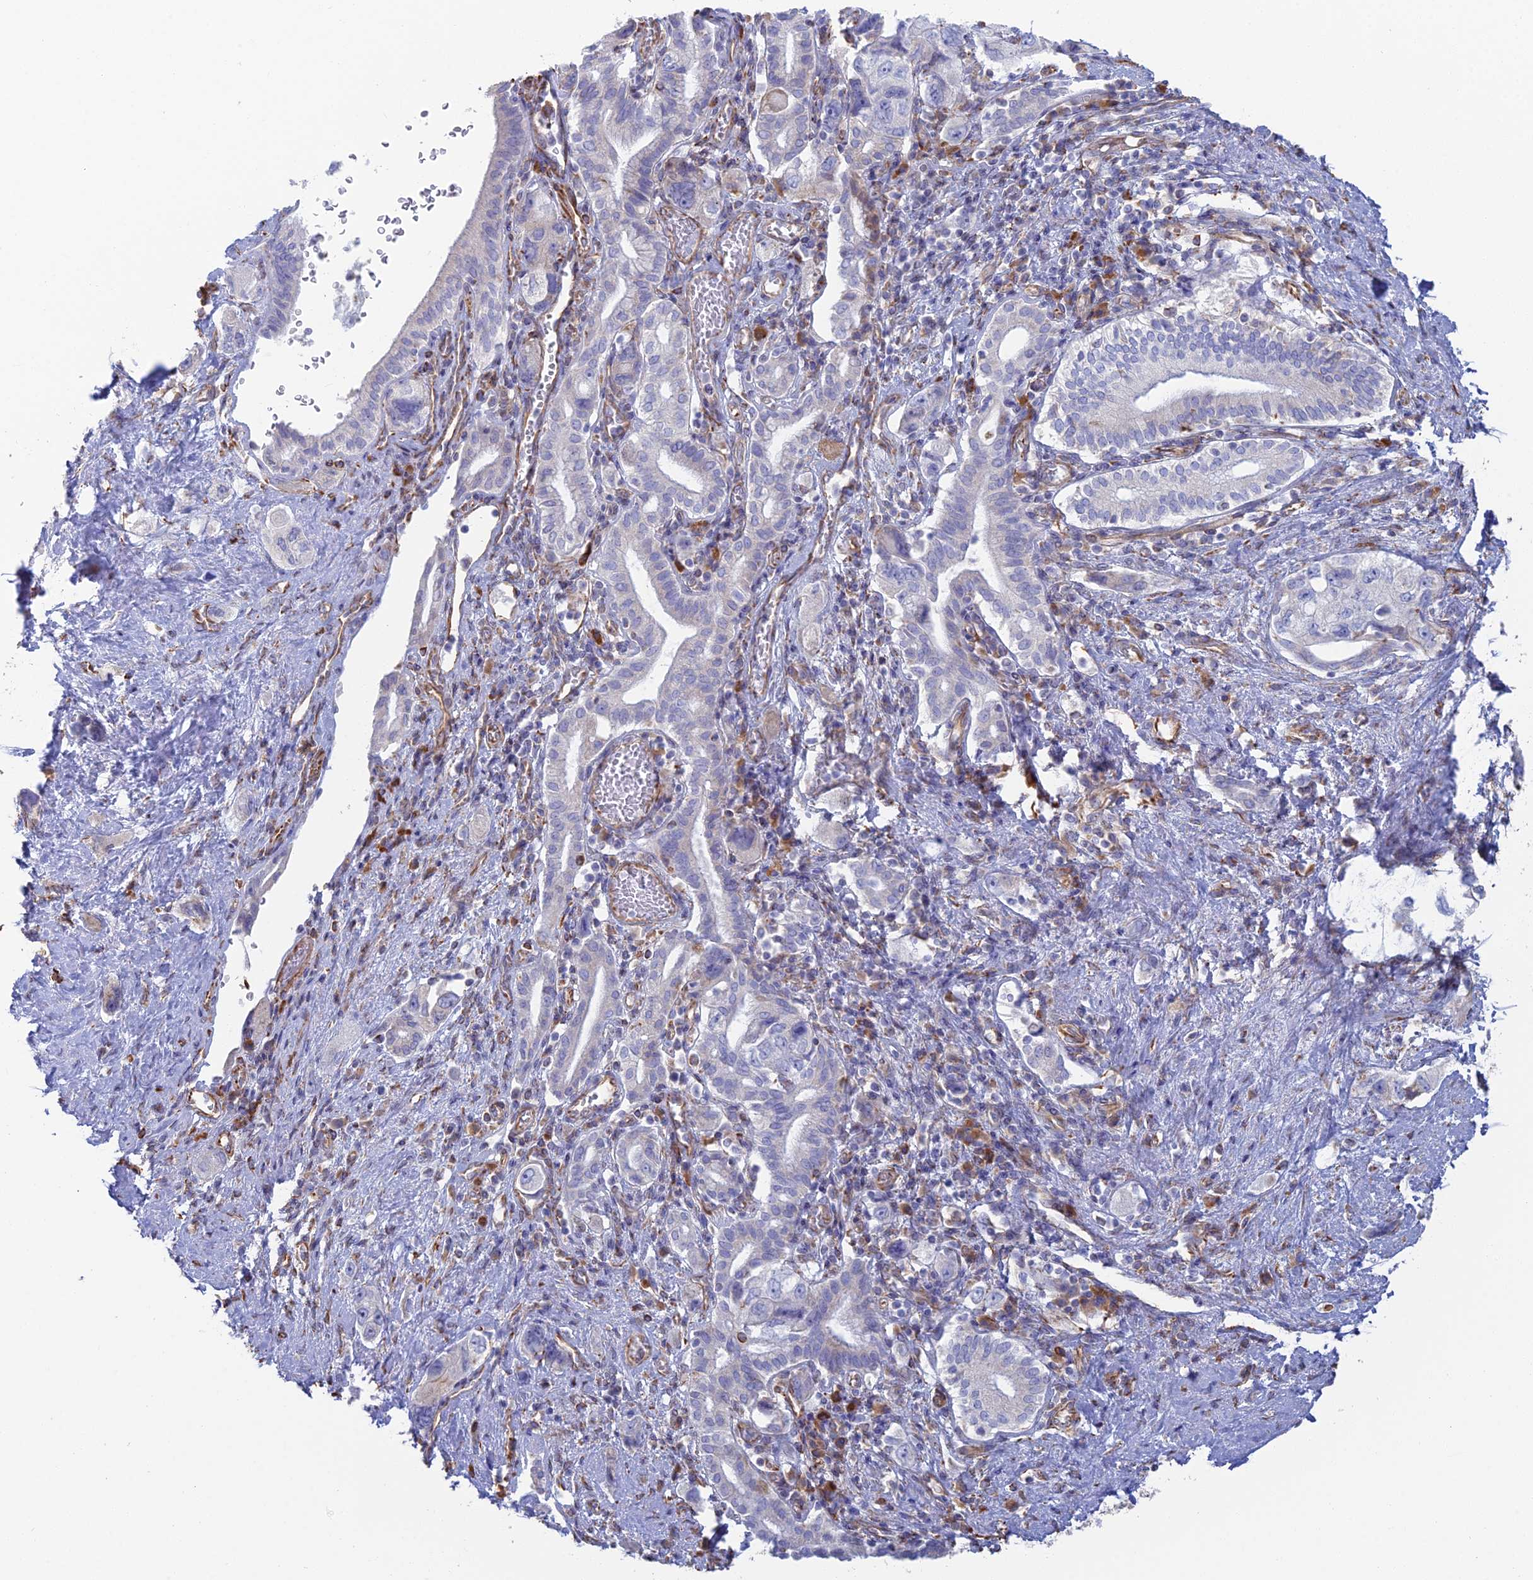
{"staining": {"intensity": "negative", "quantity": "none", "location": "none"}, "tissue": "pancreatic cancer", "cell_type": "Tumor cells", "image_type": "cancer", "snomed": [{"axis": "morphology", "description": "Adenocarcinoma, NOS"}, {"axis": "topography", "description": "Pancreas"}], "caption": "This is an immunohistochemistry photomicrograph of pancreatic cancer (adenocarcinoma). There is no positivity in tumor cells.", "gene": "CLVS2", "patient": {"sex": "female", "age": 73}}